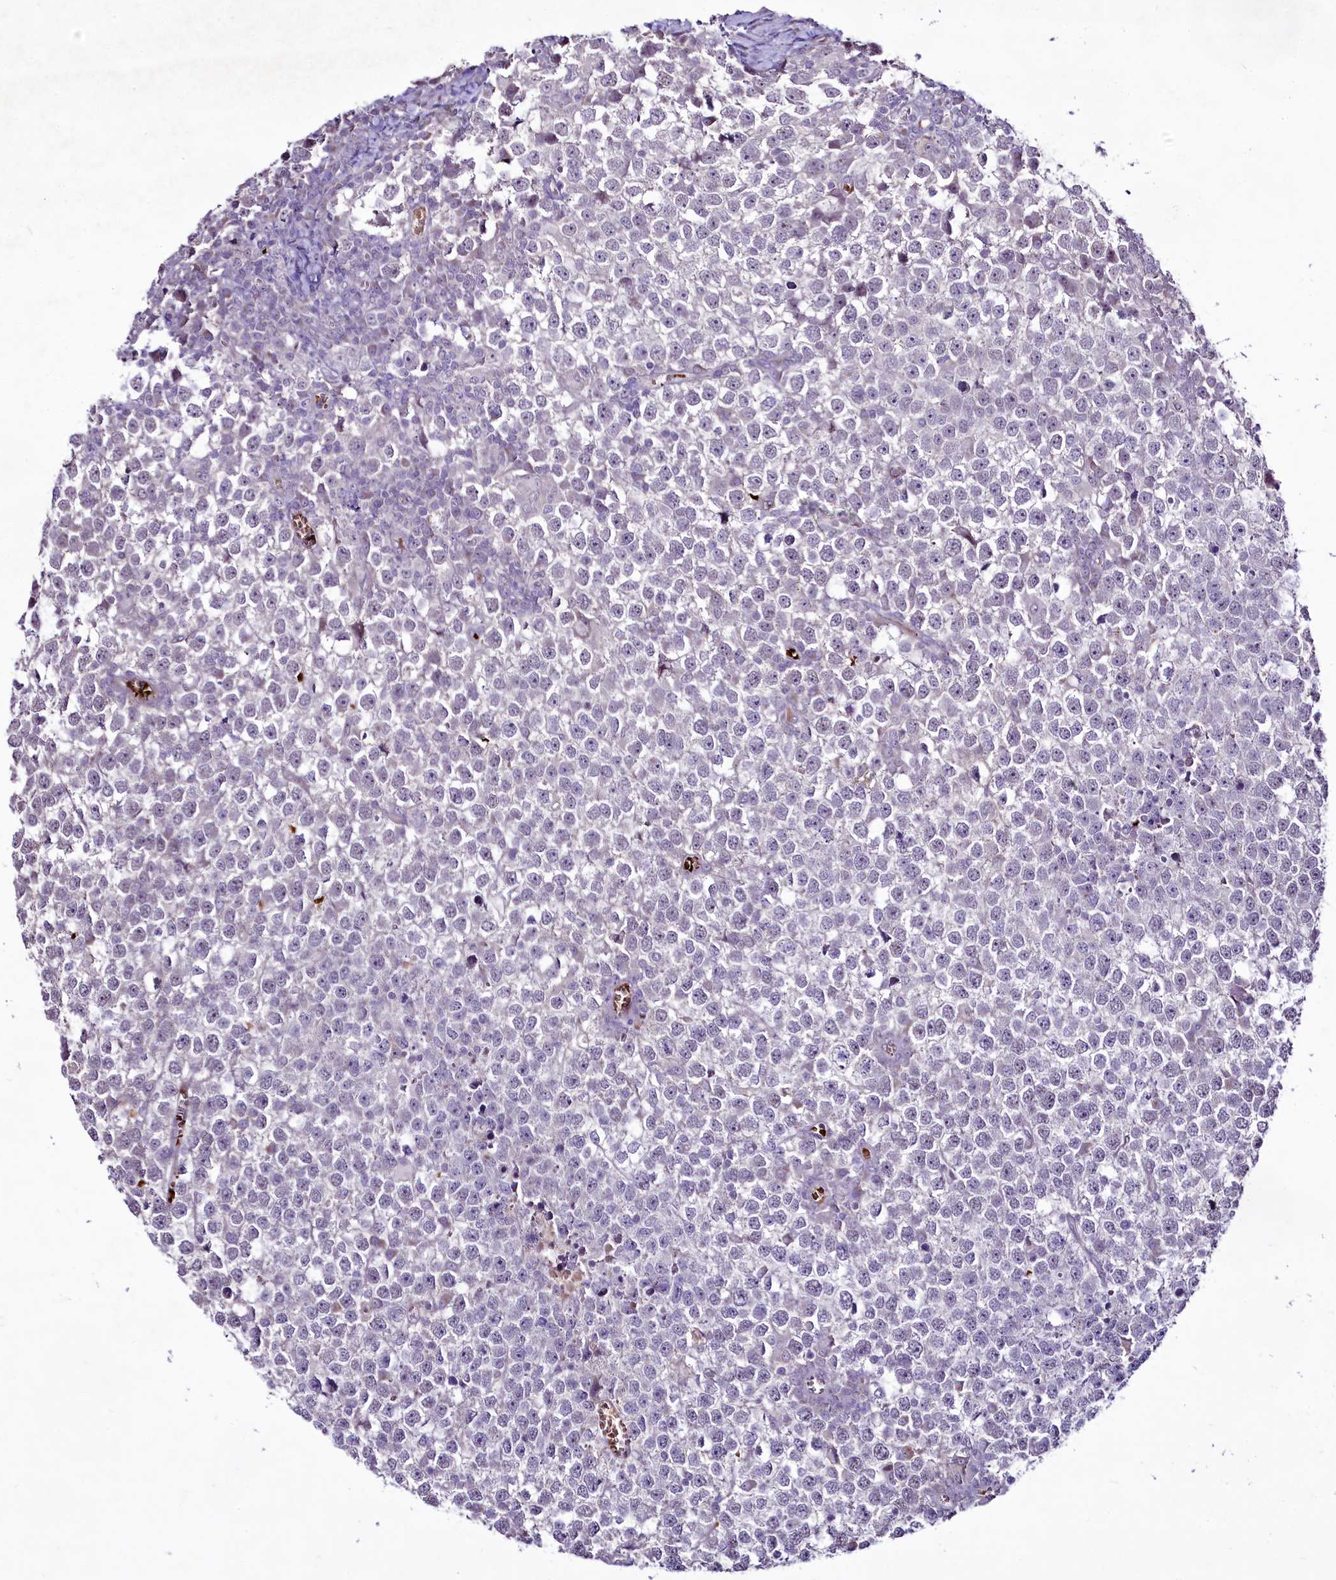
{"staining": {"intensity": "negative", "quantity": "none", "location": "none"}, "tissue": "testis cancer", "cell_type": "Tumor cells", "image_type": "cancer", "snomed": [{"axis": "morphology", "description": "Seminoma, NOS"}, {"axis": "topography", "description": "Testis"}], "caption": "This photomicrograph is of testis cancer (seminoma) stained with IHC to label a protein in brown with the nuclei are counter-stained blue. There is no expression in tumor cells. (Stains: DAB (3,3'-diaminobenzidine) IHC with hematoxylin counter stain, Microscopy: brightfield microscopy at high magnification).", "gene": "SUSD3", "patient": {"sex": "male", "age": 65}}